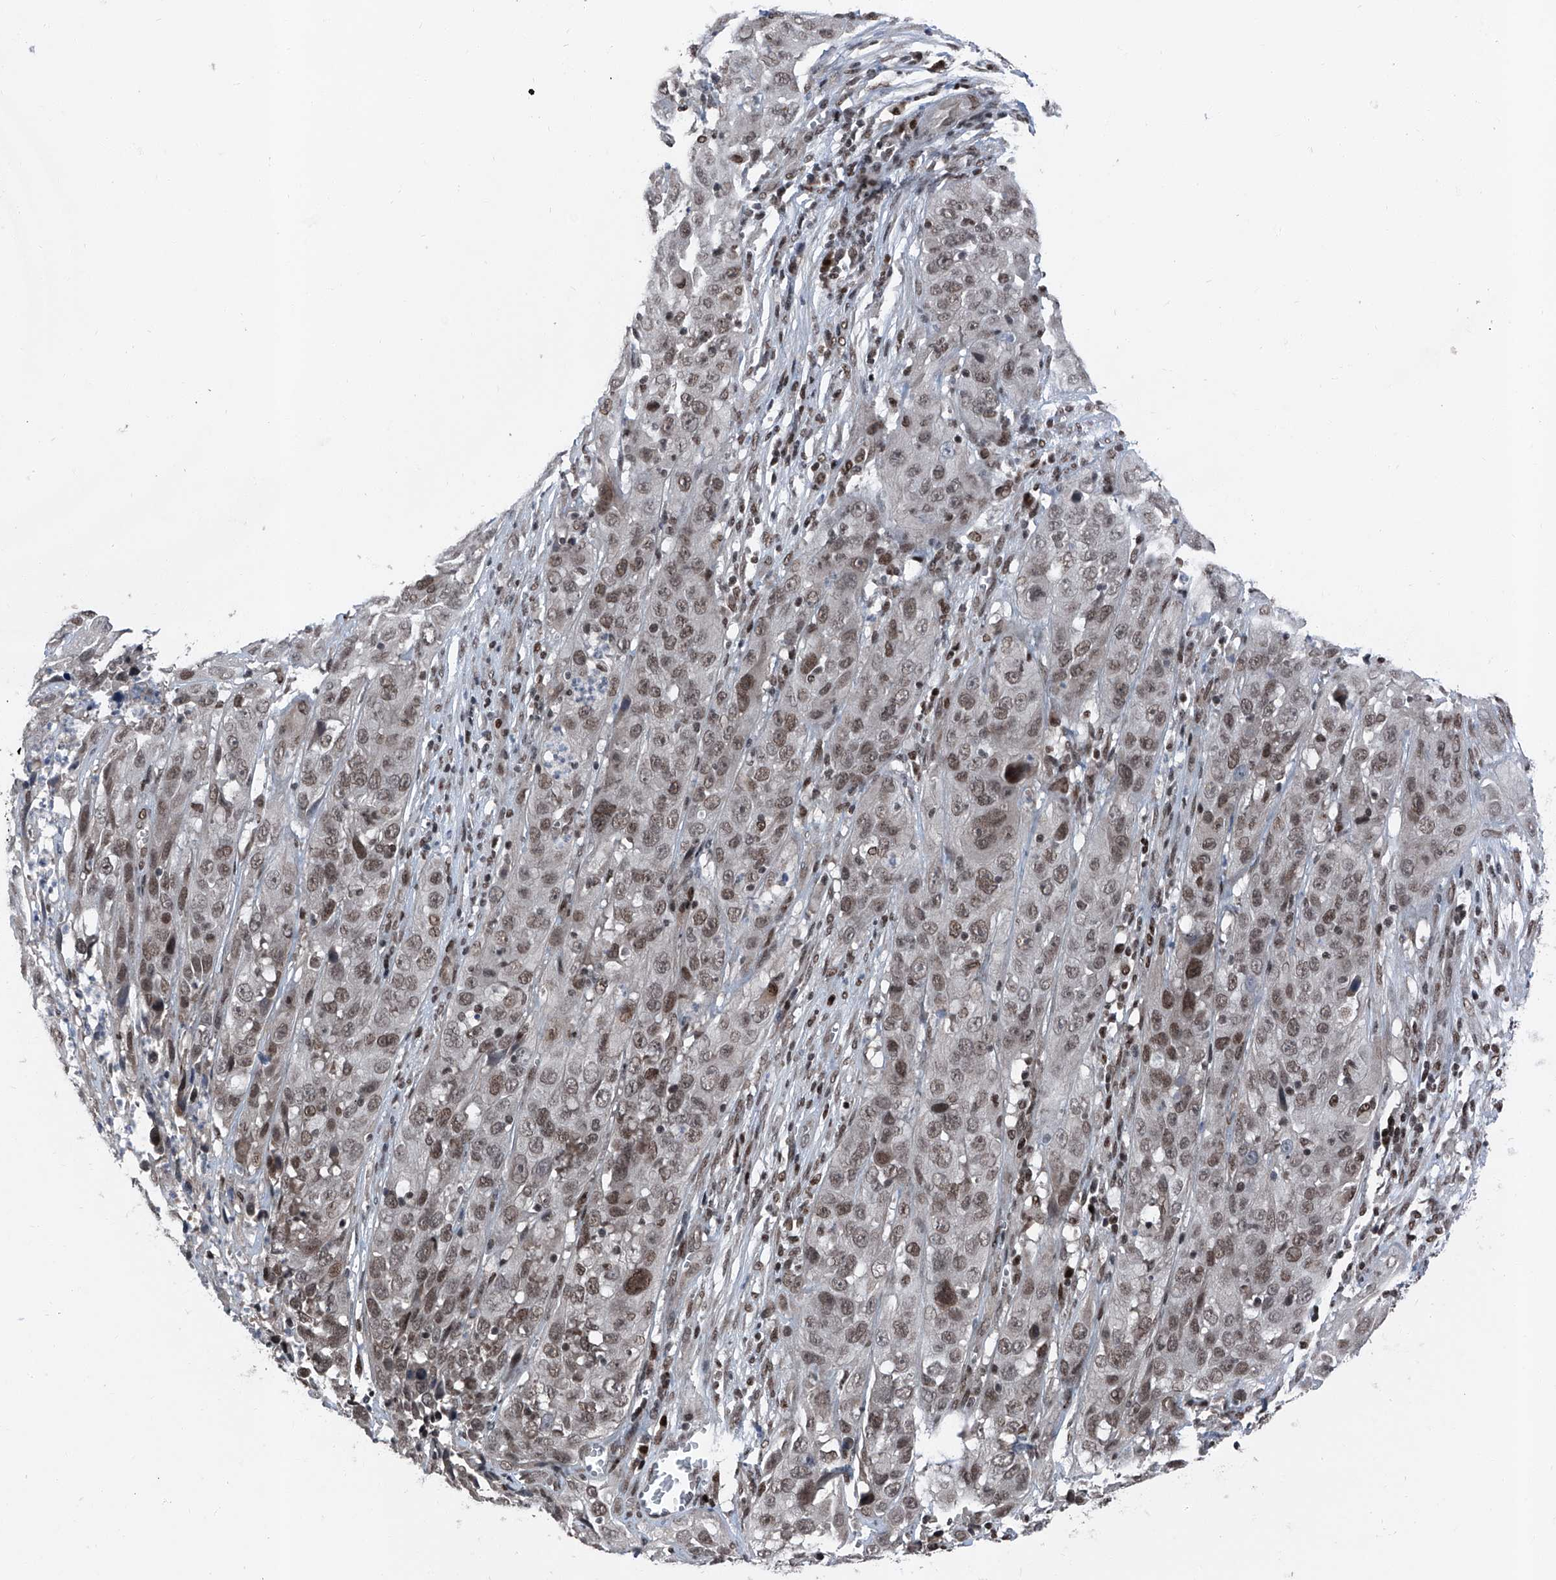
{"staining": {"intensity": "moderate", "quantity": ">75%", "location": "nuclear"}, "tissue": "cervical cancer", "cell_type": "Tumor cells", "image_type": "cancer", "snomed": [{"axis": "morphology", "description": "Squamous cell carcinoma, NOS"}, {"axis": "topography", "description": "Cervix"}], "caption": "Squamous cell carcinoma (cervical) tissue reveals moderate nuclear expression in about >75% of tumor cells", "gene": "BMI1", "patient": {"sex": "female", "age": 32}}